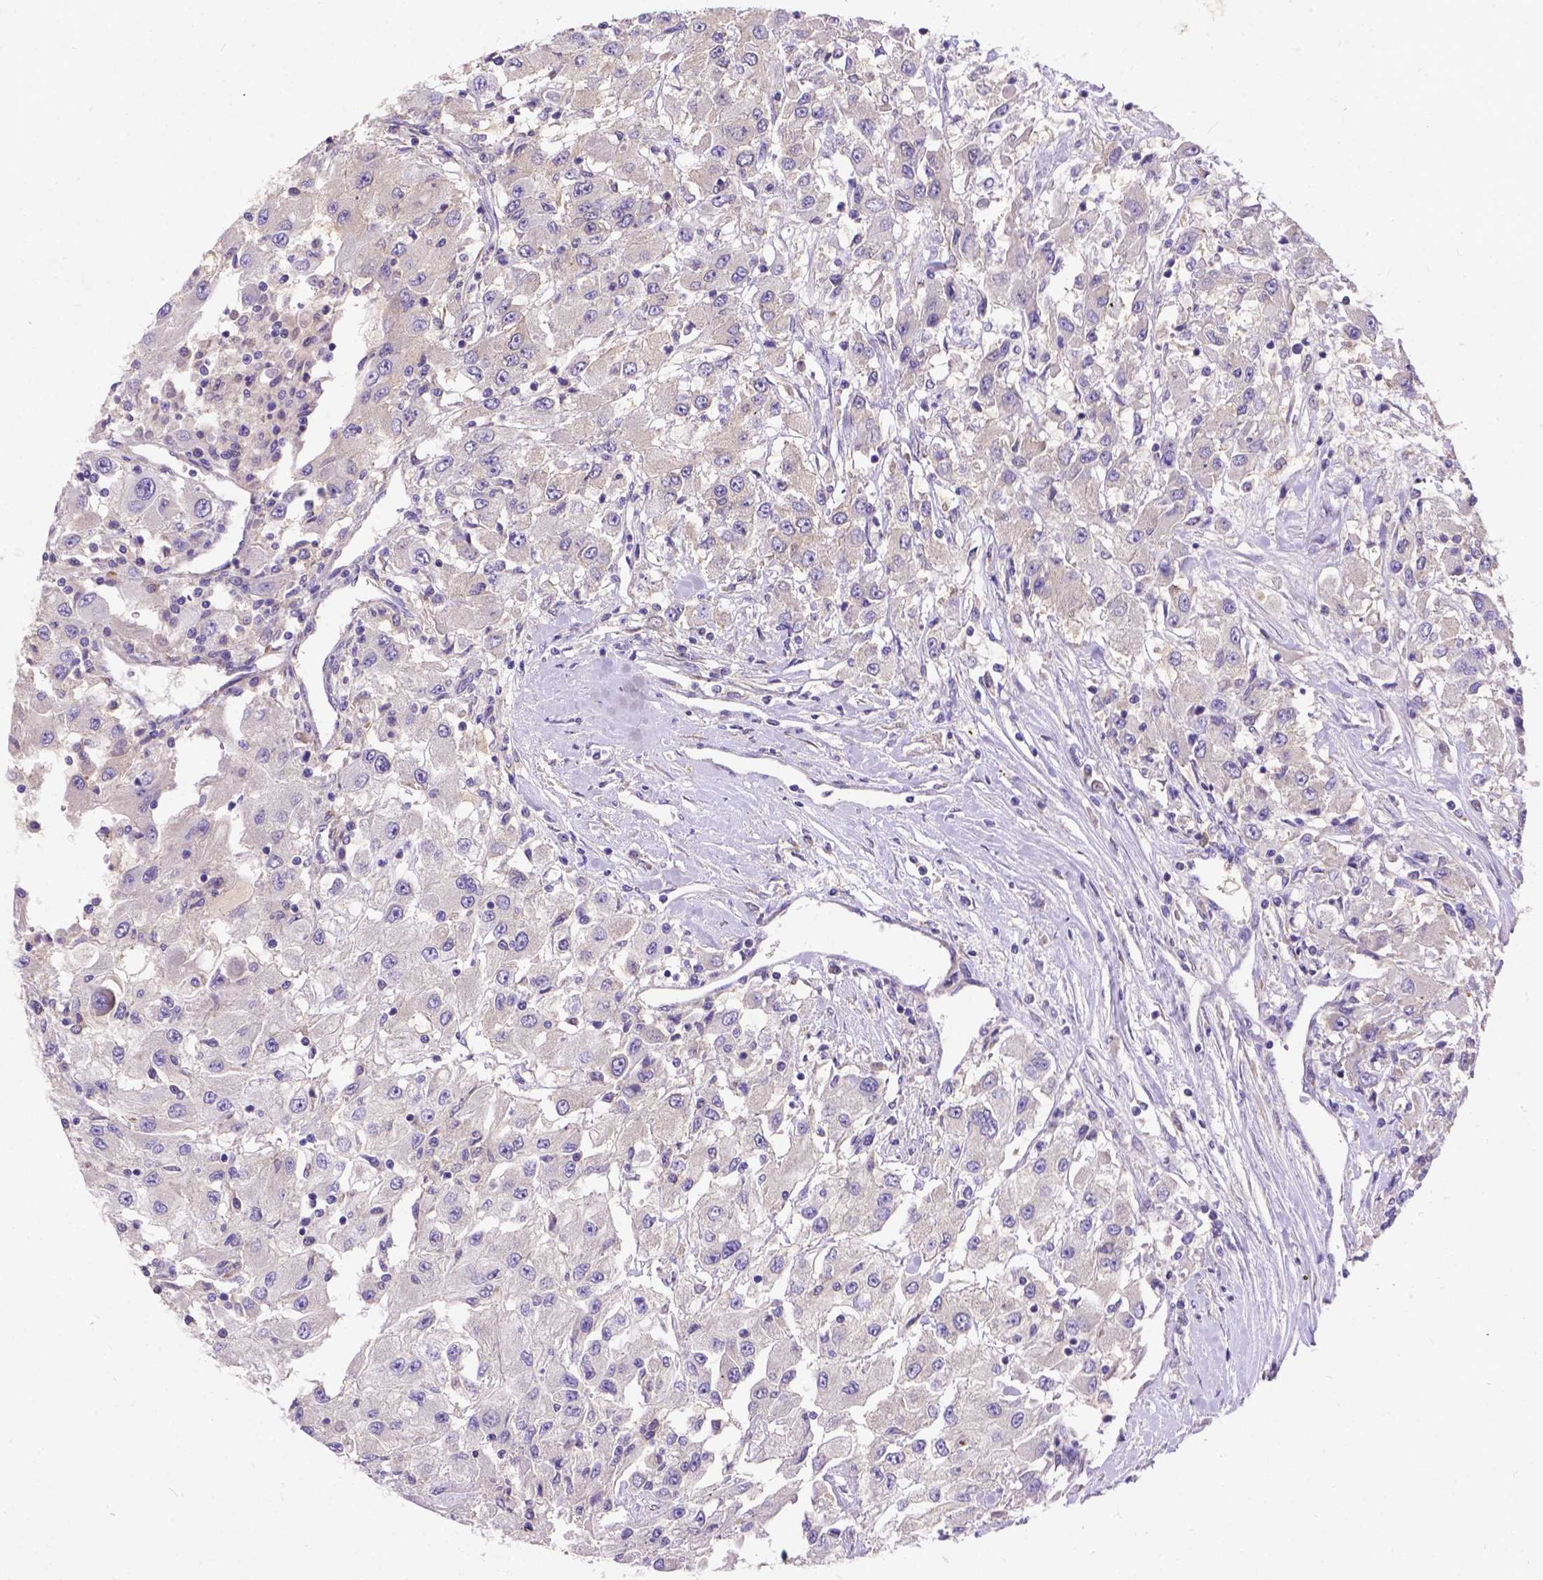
{"staining": {"intensity": "weak", "quantity": "<25%", "location": "cytoplasmic/membranous"}, "tissue": "renal cancer", "cell_type": "Tumor cells", "image_type": "cancer", "snomed": [{"axis": "morphology", "description": "Adenocarcinoma, NOS"}, {"axis": "topography", "description": "Kidney"}], "caption": "The photomicrograph reveals no significant positivity in tumor cells of adenocarcinoma (renal).", "gene": "DENND6A", "patient": {"sex": "female", "age": 67}}